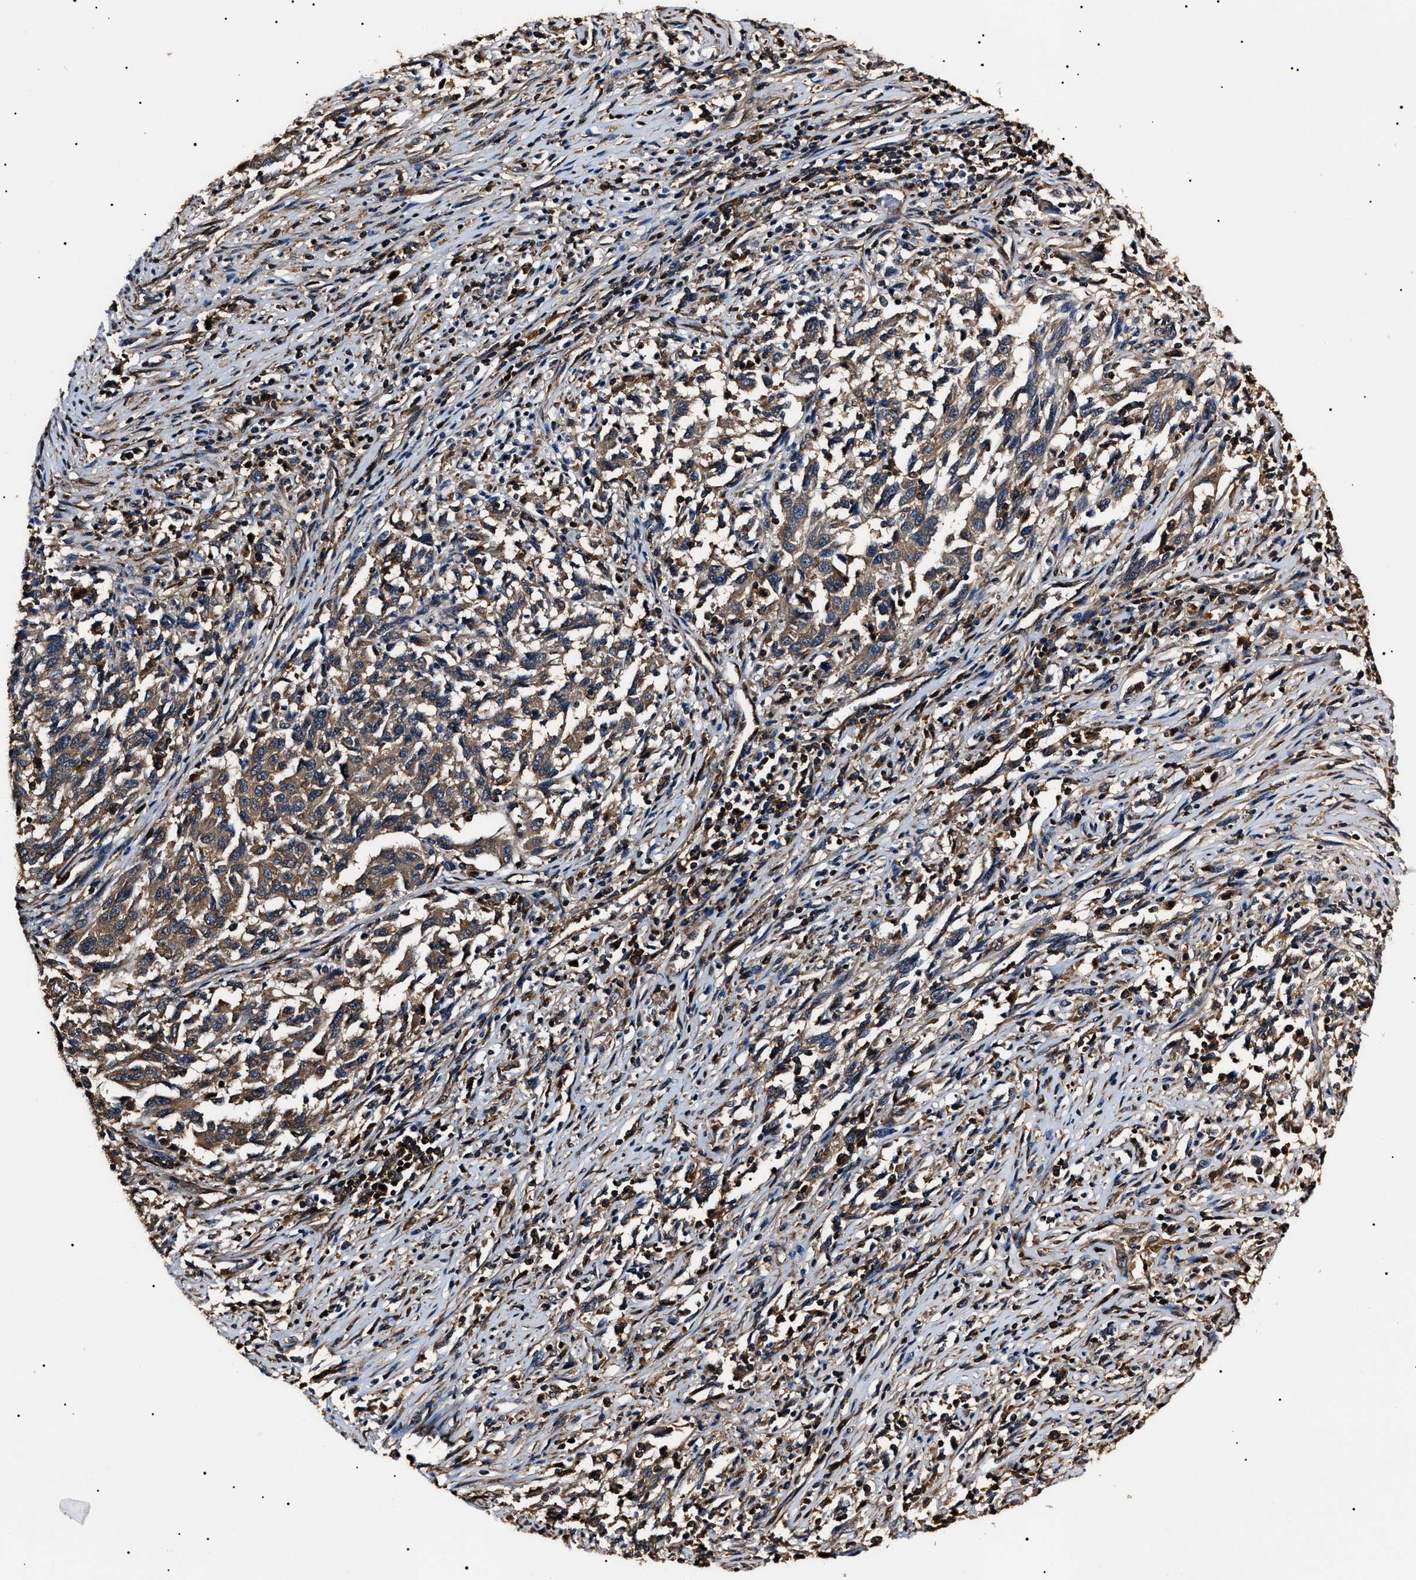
{"staining": {"intensity": "moderate", "quantity": ">75%", "location": "cytoplasmic/membranous"}, "tissue": "melanoma", "cell_type": "Tumor cells", "image_type": "cancer", "snomed": [{"axis": "morphology", "description": "Malignant melanoma, Metastatic site"}, {"axis": "topography", "description": "Lymph node"}], "caption": "Immunohistochemical staining of malignant melanoma (metastatic site) reveals medium levels of moderate cytoplasmic/membranous protein staining in about >75% of tumor cells.", "gene": "CCT8", "patient": {"sex": "male", "age": 61}}